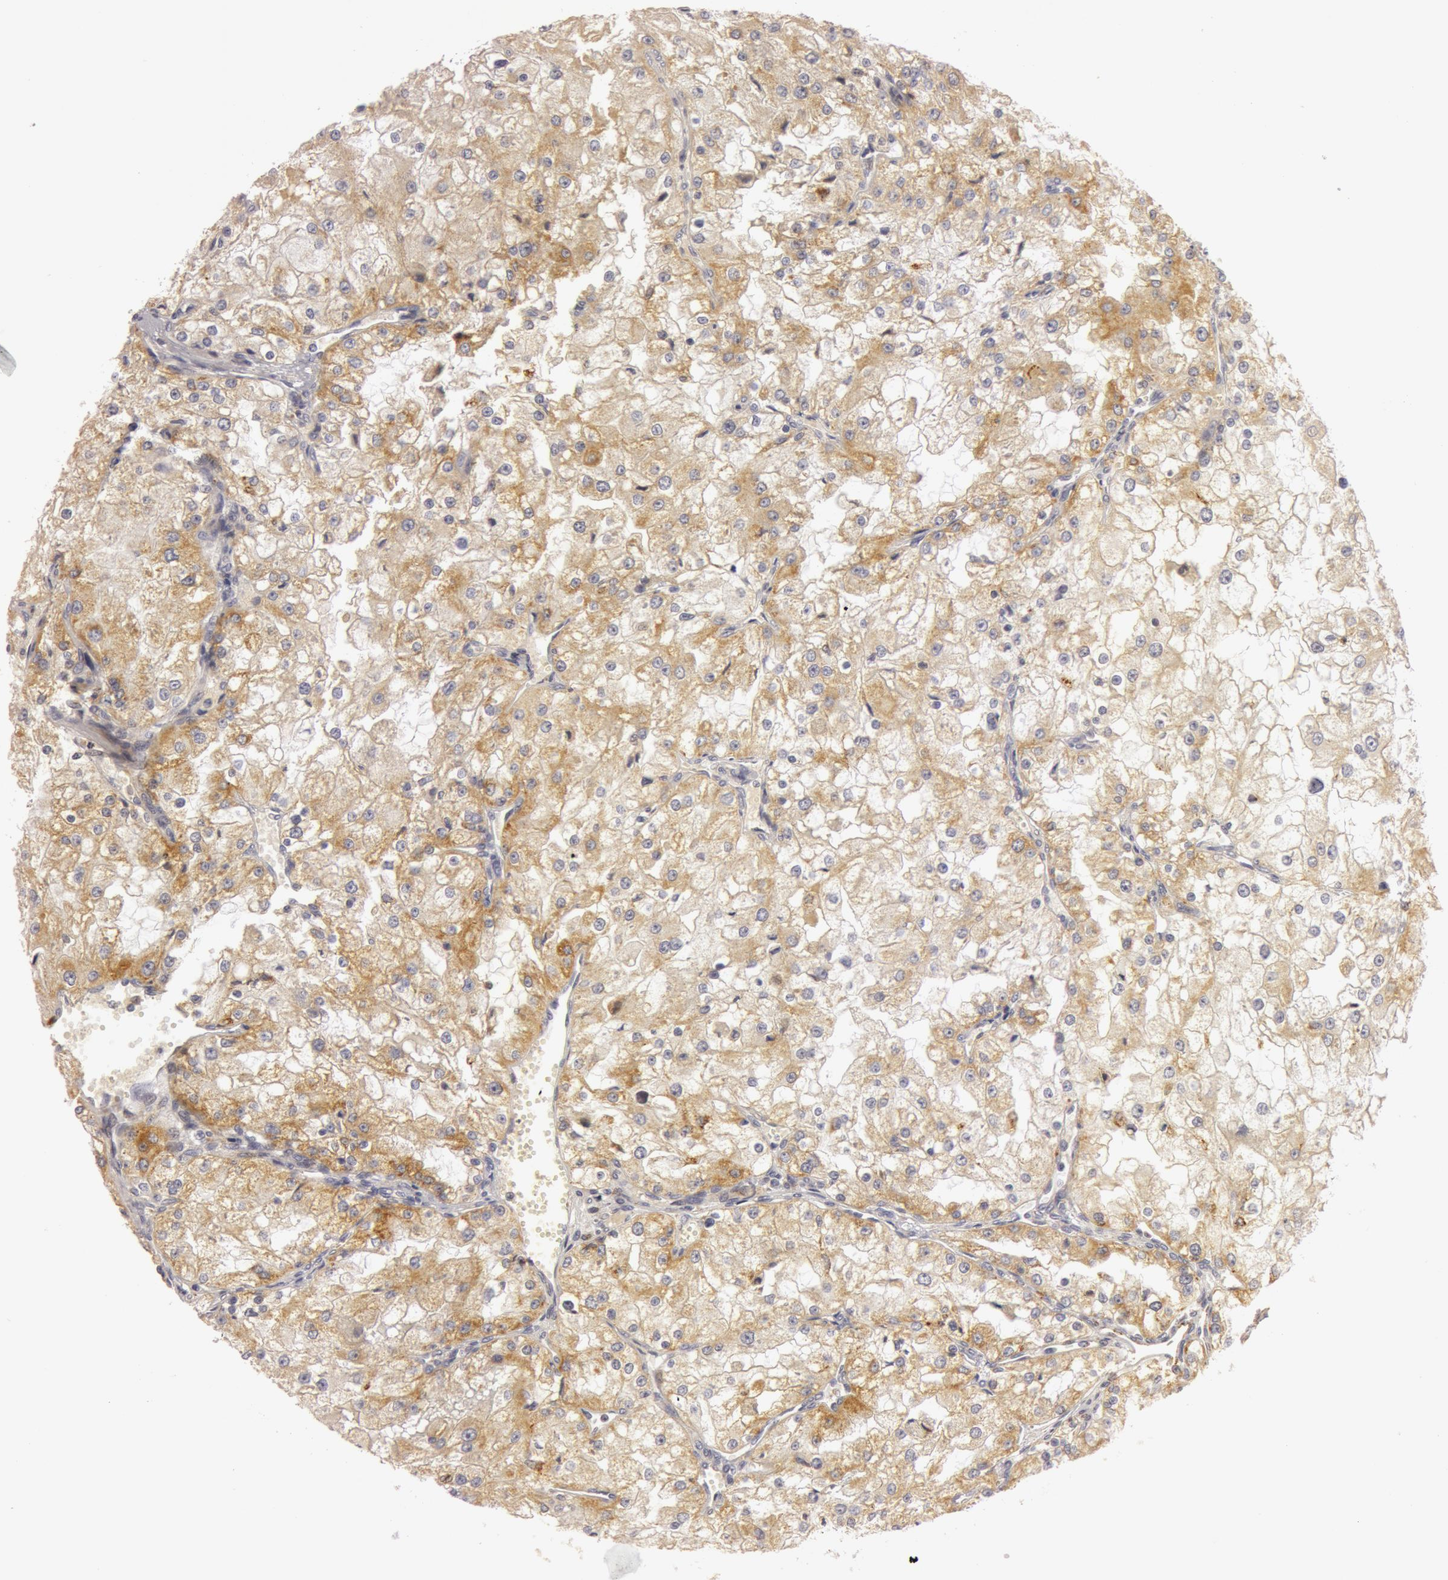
{"staining": {"intensity": "moderate", "quantity": ">75%", "location": "cytoplasmic/membranous"}, "tissue": "renal cancer", "cell_type": "Tumor cells", "image_type": "cancer", "snomed": [{"axis": "morphology", "description": "Adenocarcinoma, NOS"}, {"axis": "topography", "description": "Kidney"}], "caption": "Renal cancer was stained to show a protein in brown. There is medium levels of moderate cytoplasmic/membranous expression in about >75% of tumor cells.", "gene": "C7", "patient": {"sex": "female", "age": 74}}